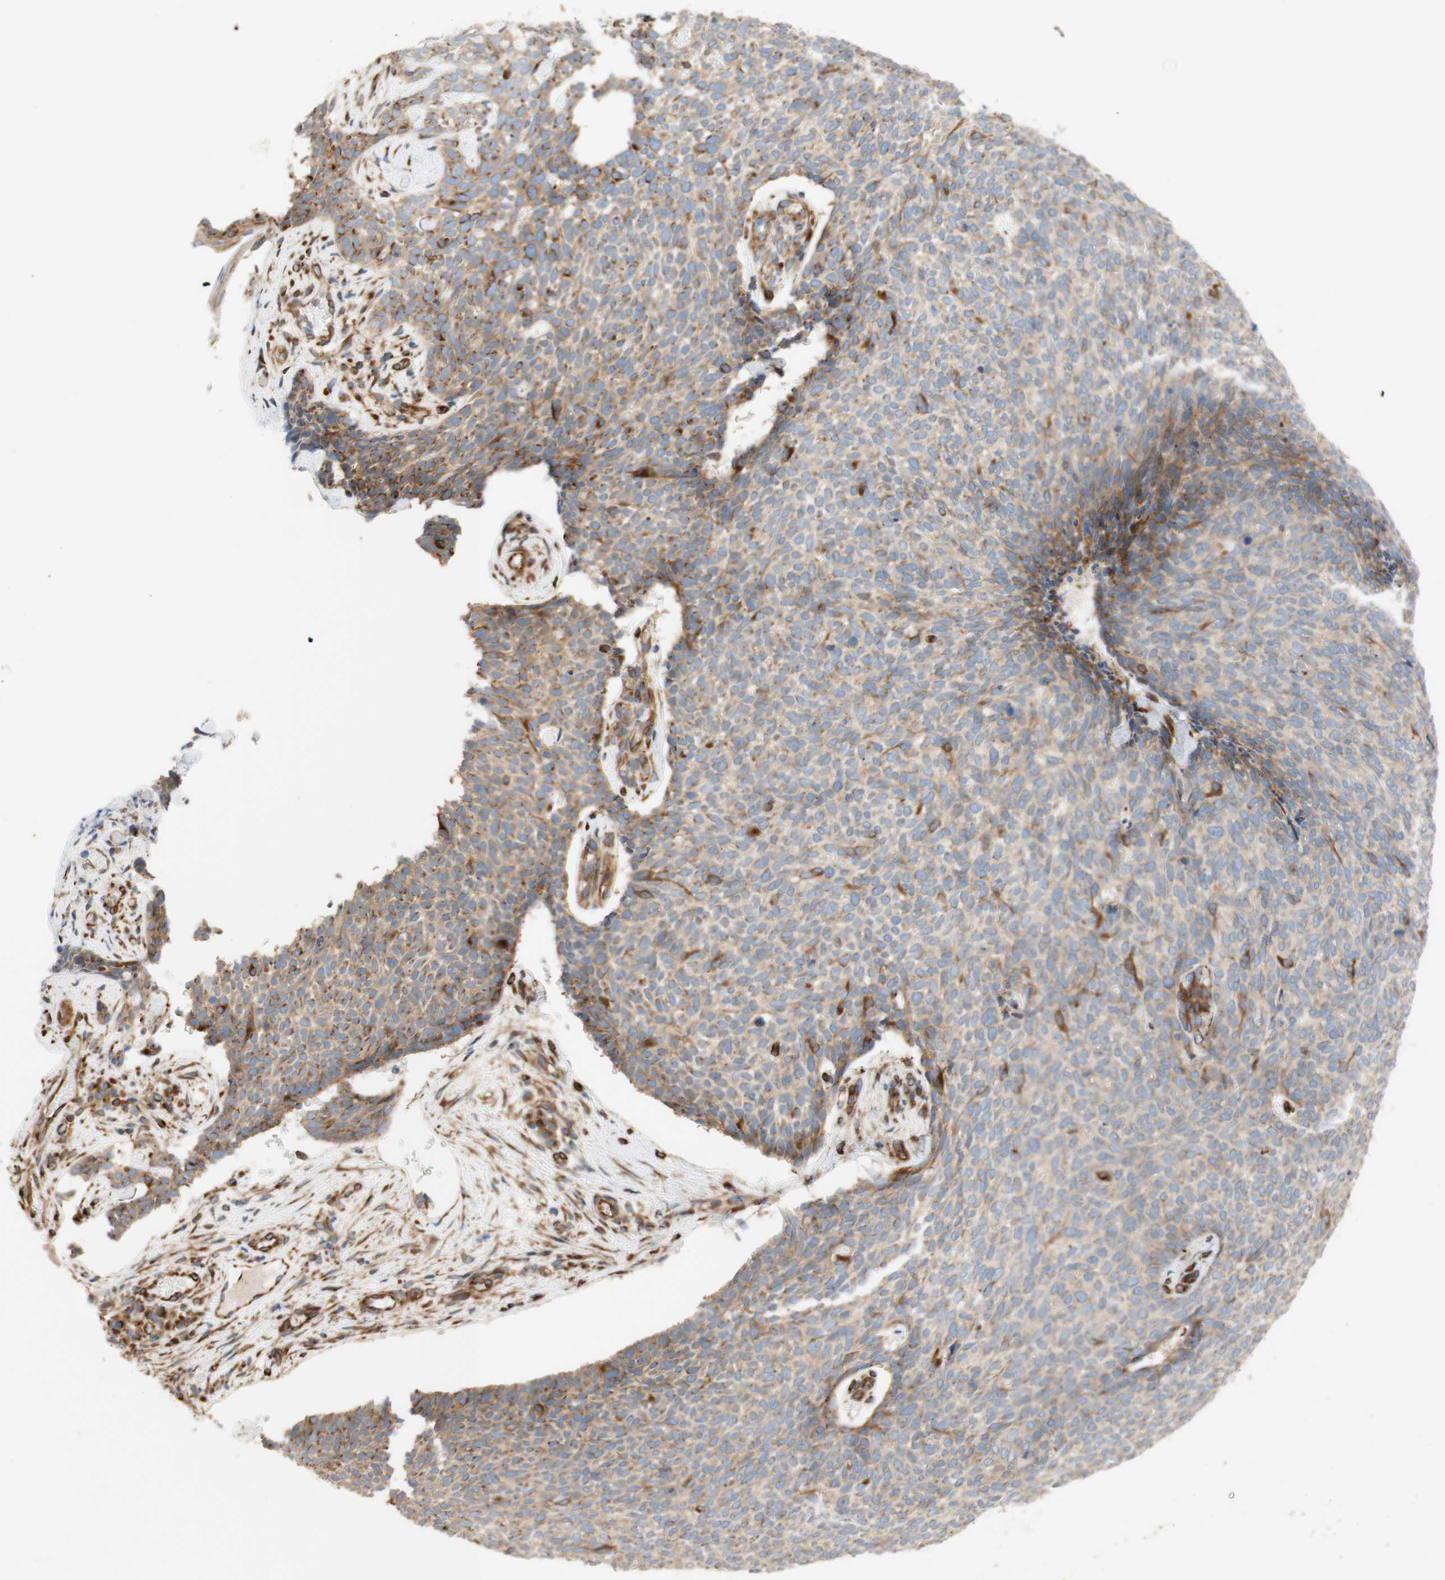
{"staining": {"intensity": "weak", "quantity": ">75%", "location": "cytoplasmic/membranous"}, "tissue": "skin cancer", "cell_type": "Tumor cells", "image_type": "cancer", "snomed": [{"axis": "morphology", "description": "Basal cell carcinoma"}, {"axis": "topography", "description": "Skin"}], "caption": "The photomicrograph reveals a brown stain indicating the presence of a protein in the cytoplasmic/membranous of tumor cells in basal cell carcinoma (skin).", "gene": "C1orf43", "patient": {"sex": "female", "age": 84}}